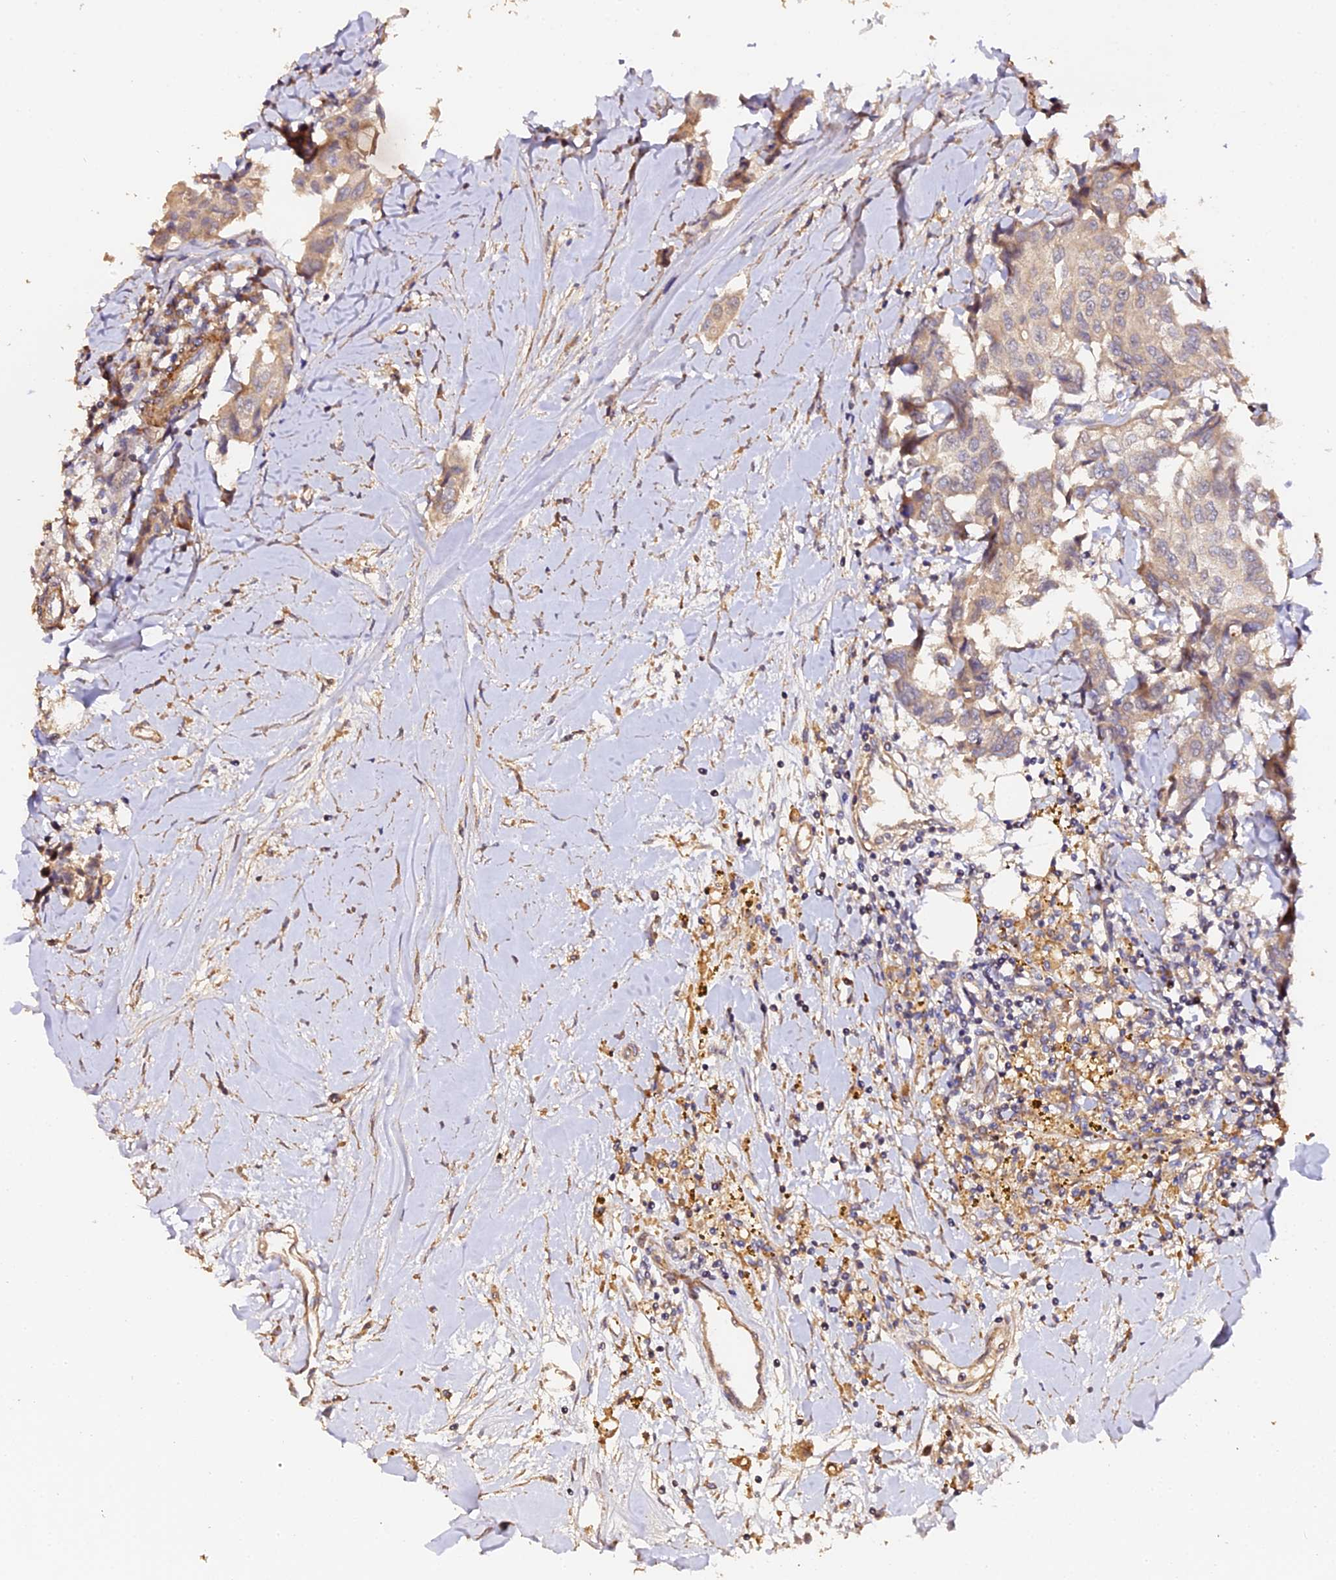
{"staining": {"intensity": "weak", "quantity": "25%-75%", "location": "cytoplasmic/membranous"}, "tissue": "breast cancer", "cell_type": "Tumor cells", "image_type": "cancer", "snomed": [{"axis": "morphology", "description": "Duct carcinoma"}, {"axis": "topography", "description": "Breast"}], "caption": "The micrograph exhibits immunohistochemical staining of breast cancer. There is weak cytoplasmic/membranous positivity is seen in approximately 25%-75% of tumor cells.", "gene": "TDO2", "patient": {"sex": "female", "age": 80}}